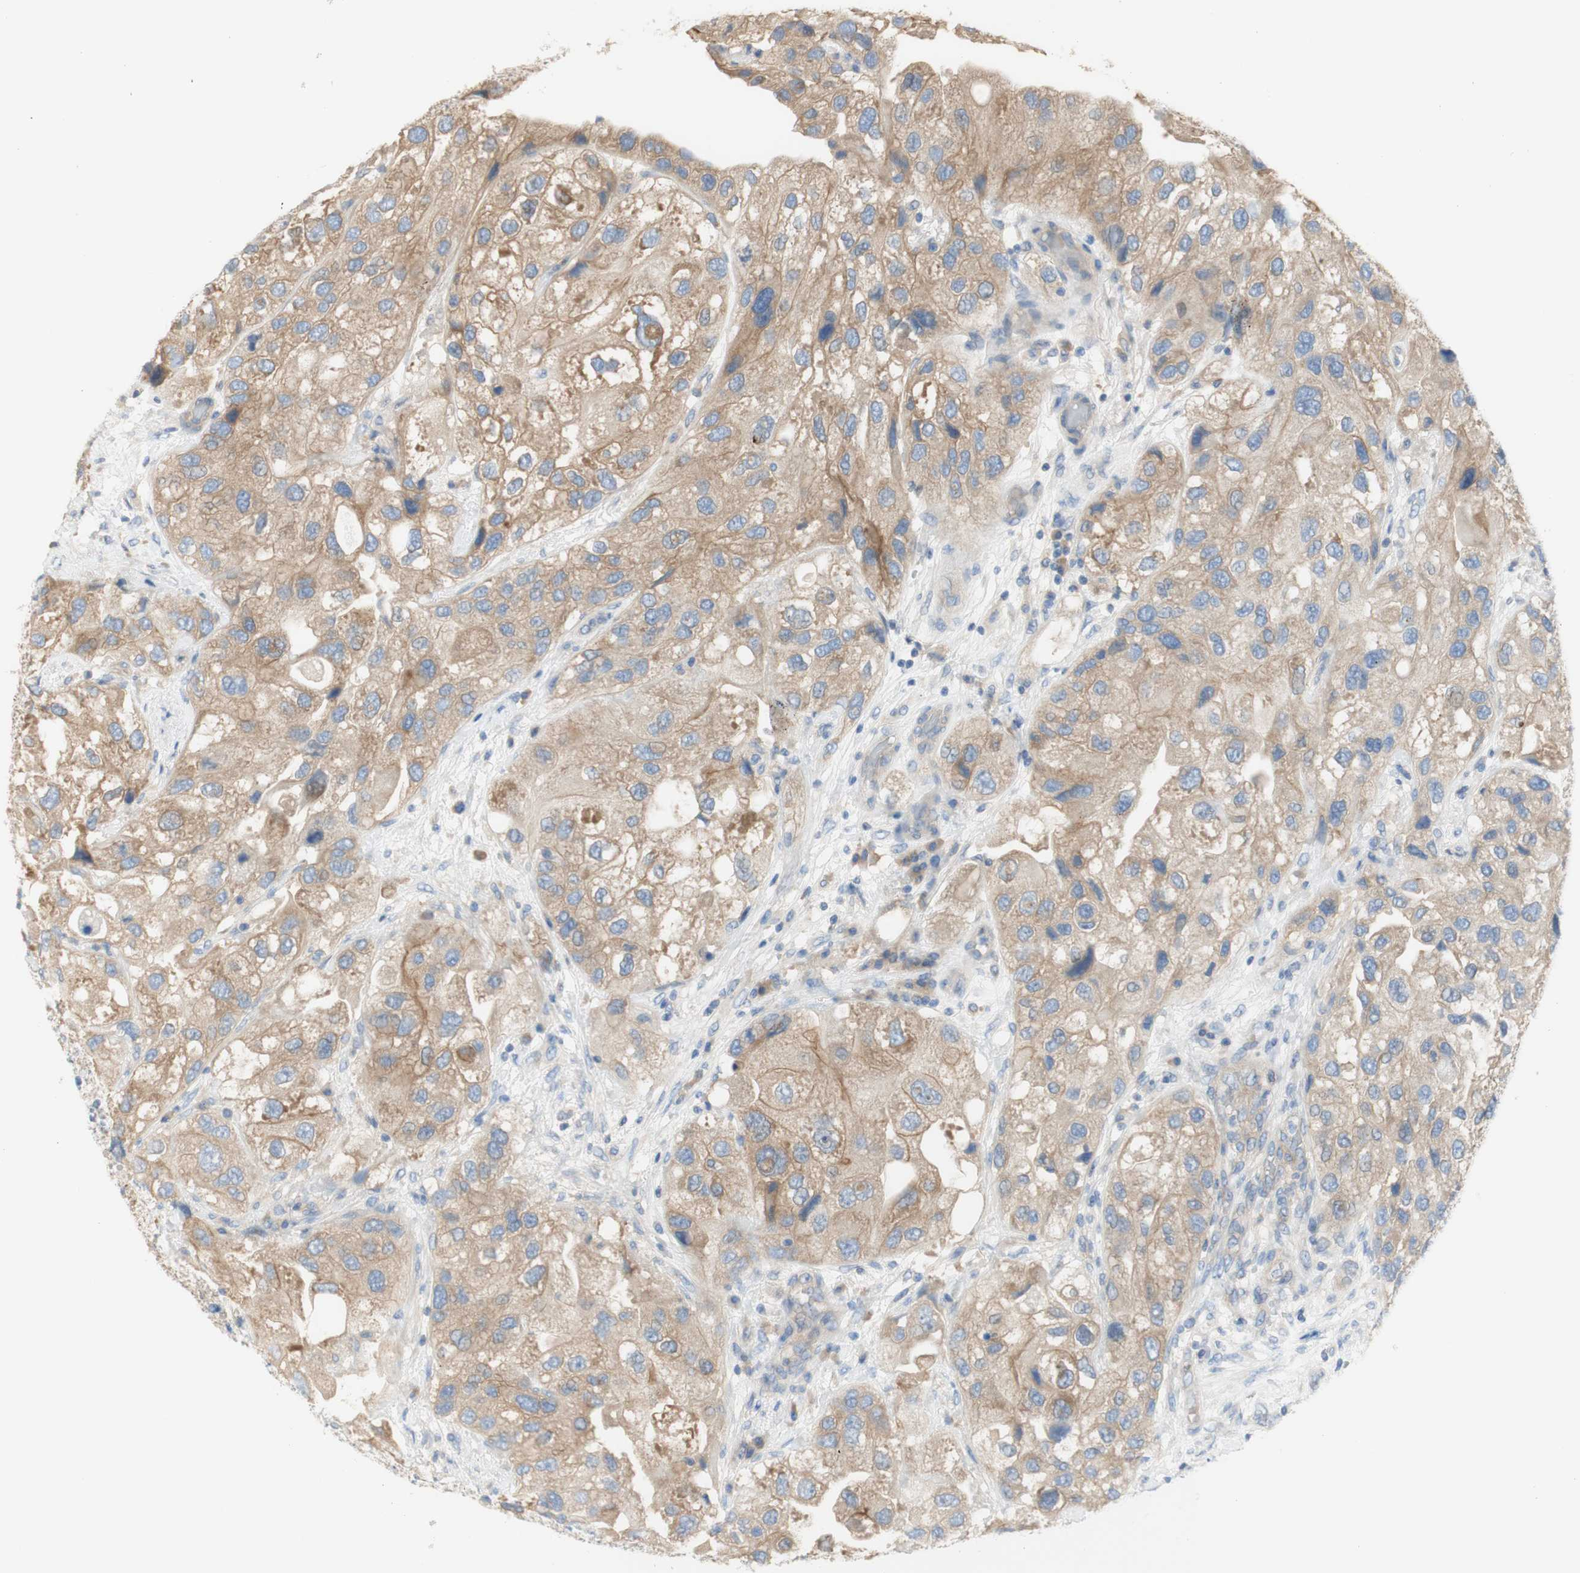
{"staining": {"intensity": "moderate", "quantity": ">75%", "location": "cytoplasmic/membranous"}, "tissue": "urothelial cancer", "cell_type": "Tumor cells", "image_type": "cancer", "snomed": [{"axis": "morphology", "description": "Urothelial carcinoma, High grade"}, {"axis": "topography", "description": "Urinary bladder"}], "caption": "Immunohistochemical staining of human high-grade urothelial carcinoma demonstrates moderate cytoplasmic/membranous protein staining in about >75% of tumor cells.", "gene": "ATP2B1", "patient": {"sex": "female", "age": 64}}